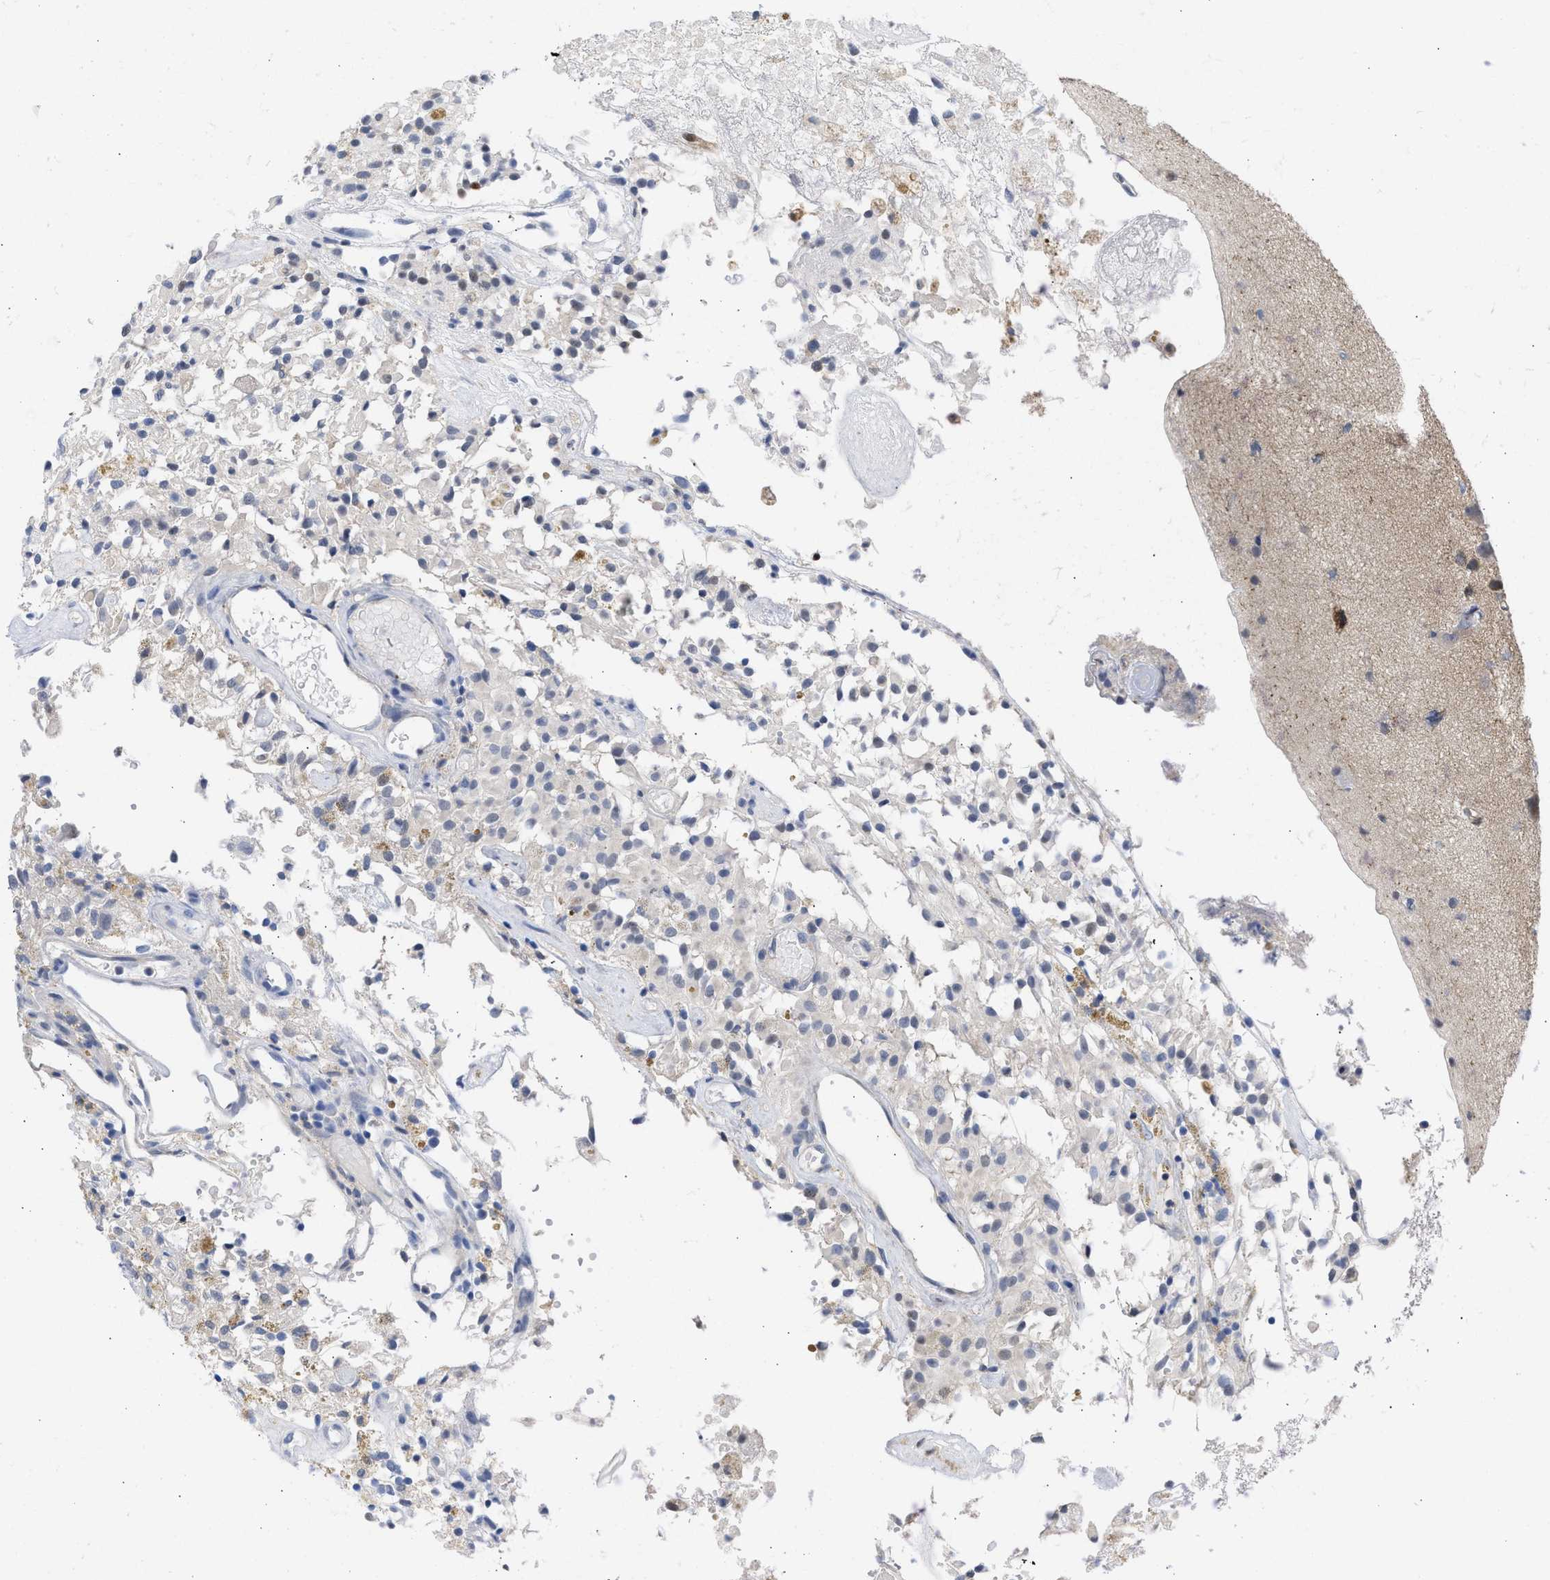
{"staining": {"intensity": "negative", "quantity": "none", "location": "none"}, "tissue": "glioma", "cell_type": "Tumor cells", "image_type": "cancer", "snomed": [{"axis": "morphology", "description": "Glioma, malignant, High grade"}, {"axis": "topography", "description": "Brain"}], "caption": "An IHC histopathology image of malignant high-grade glioma is shown. There is no staining in tumor cells of malignant high-grade glioma.", "gene": "THRA", "patient": {"sex": "female", "age": 59}}